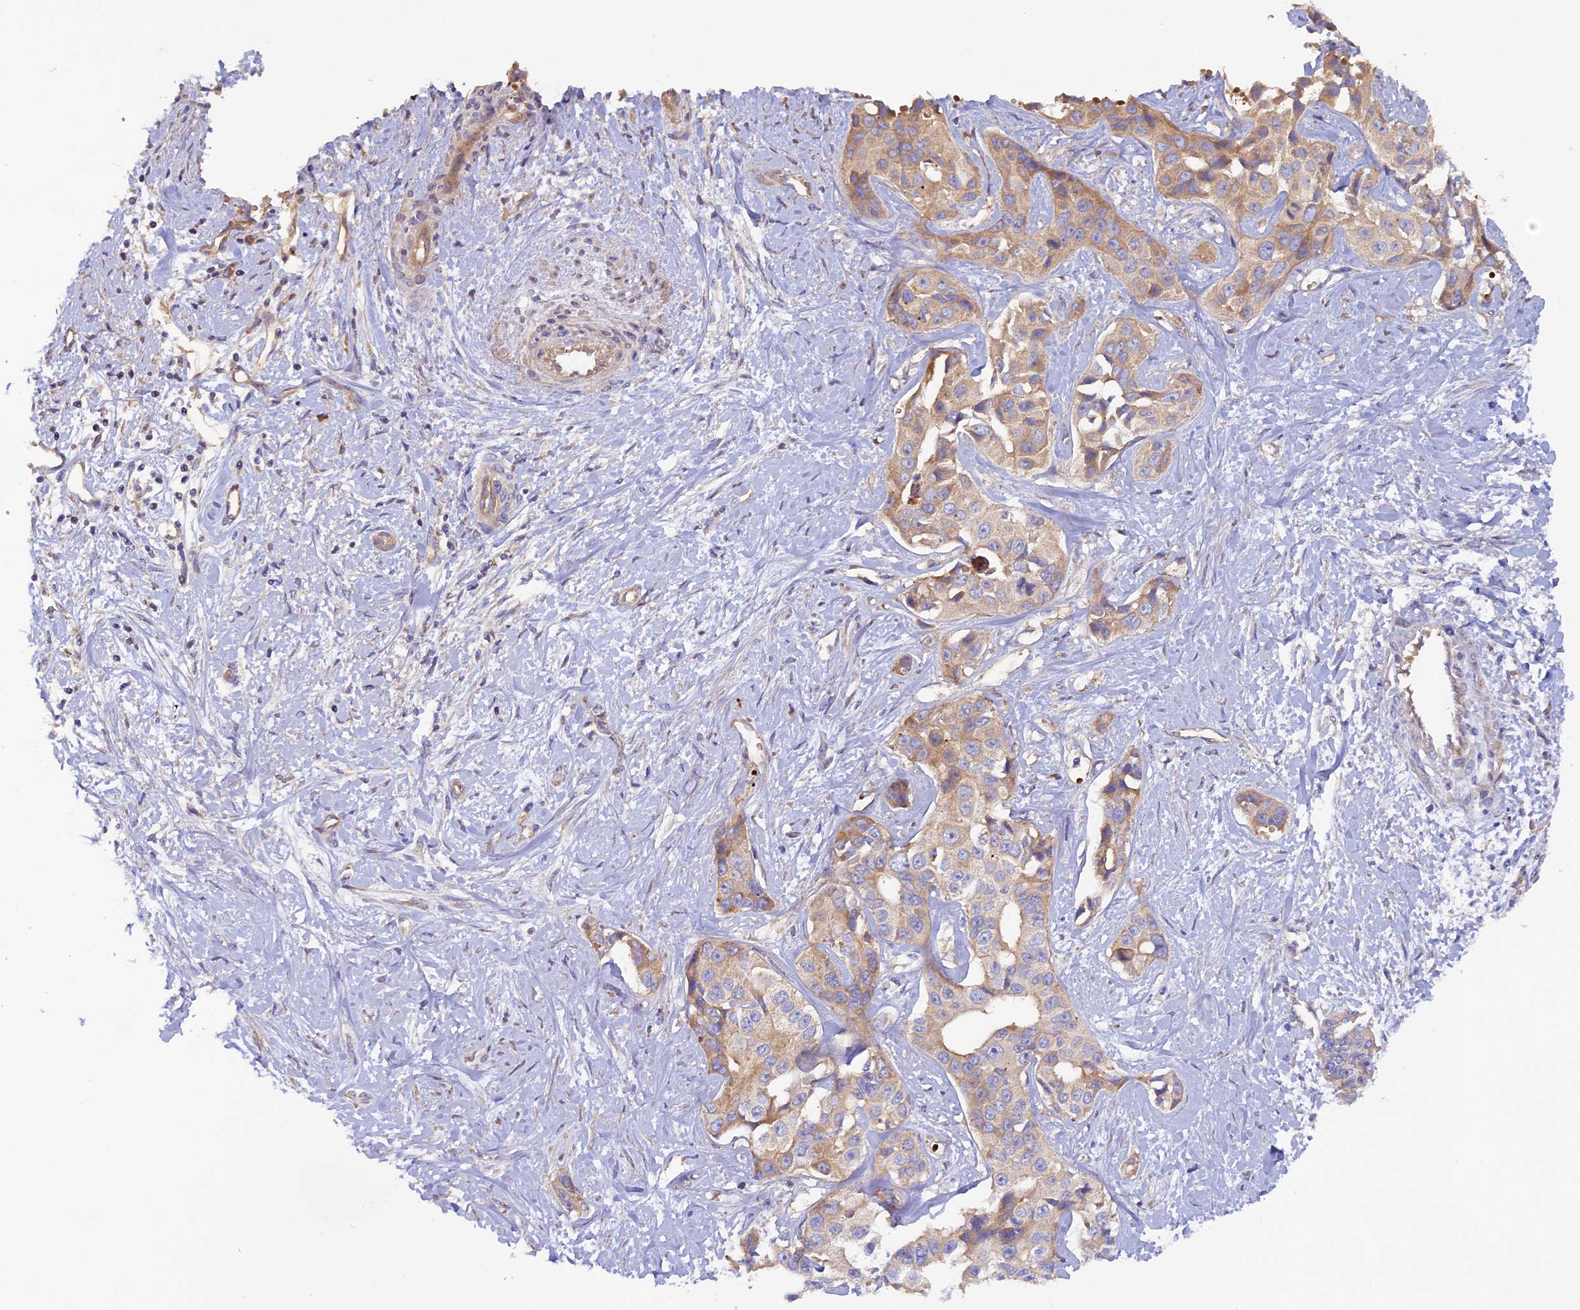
{"staining": {"intensity": "weak", "quantity": ">75%", "location": "cytoplasmic/membranous"}, "tissue": "liver cancer", "cell_type": "Tumor cells", "image_type": "cancer", "snomed": [{"axis": "morphology", "description": "Cholangiocarcinoma"}, {"axis": "topography", "description": "Liver"}], "caption": "IHC micrograph of cholangiocarcinoma (liver) stained for a protein (brown), which reveals low levels of weak cytoplasmic/membranous expression in approximately >75% of tumor cells.", "gene": "DUS3L", "patient": {"sex": "male", "age": 59}}